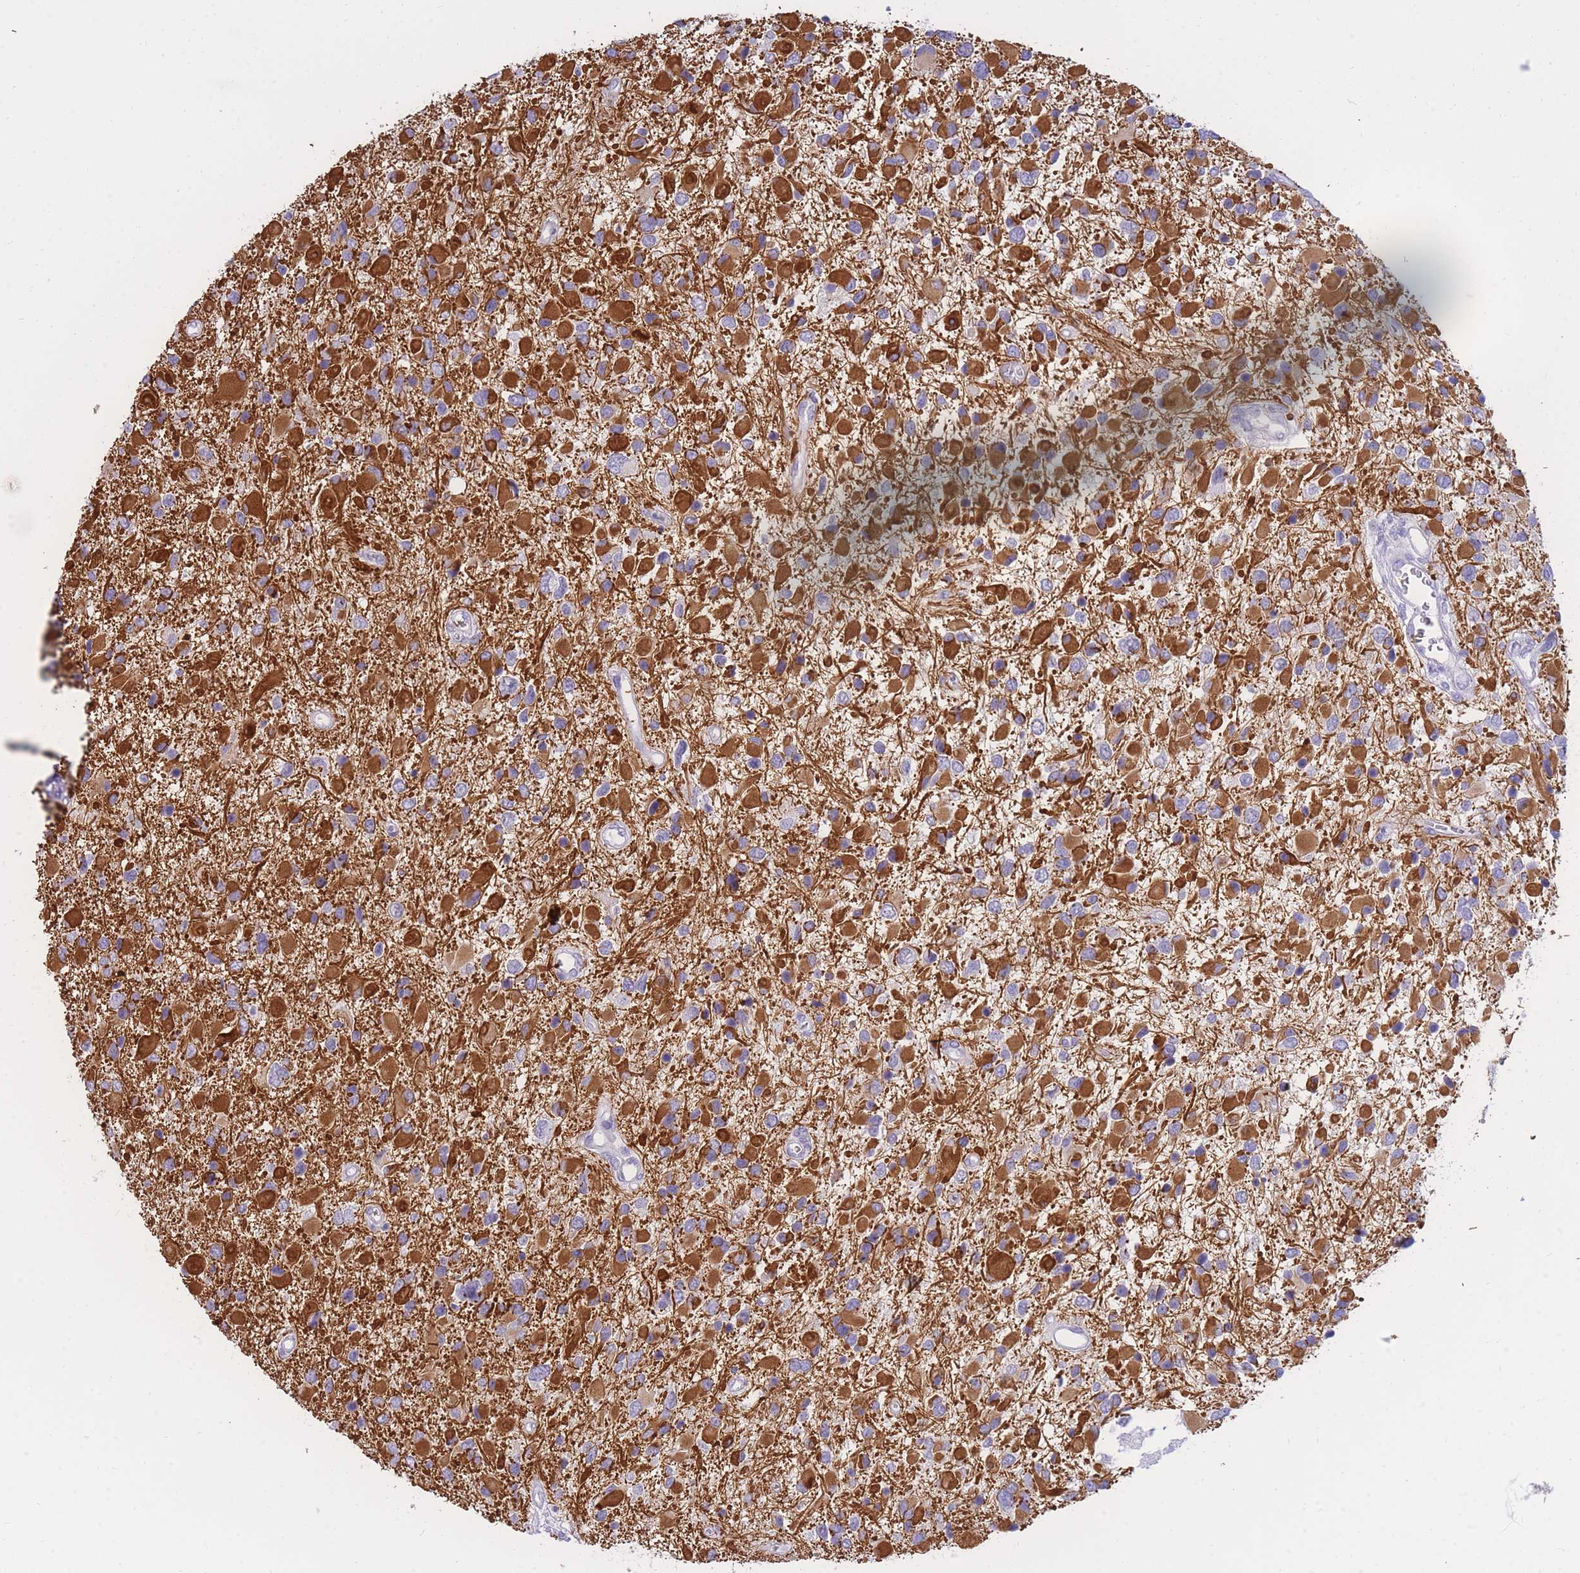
{"staining": {"intensity": "strong", "quantity": ">75%", "location": "cytoplasmic/membranous"}, "tissue": "glioma", "cell_type": "Tumor cells", "image_type": "cancer", "snomed": [{"axis": "morphology", "description": "Glioma, malignant, High grade"}, {"axis": "topography", "description": "Brain"}], "caption": "The photomicrograph demonstrates staining of malignant glioma (high-grade), revealing strong cytoplasmic/membranous protein expression (brown color) within tumor cells.", "gene": "NKX1-2", "patient": {"sex": "male", "age": 53}}